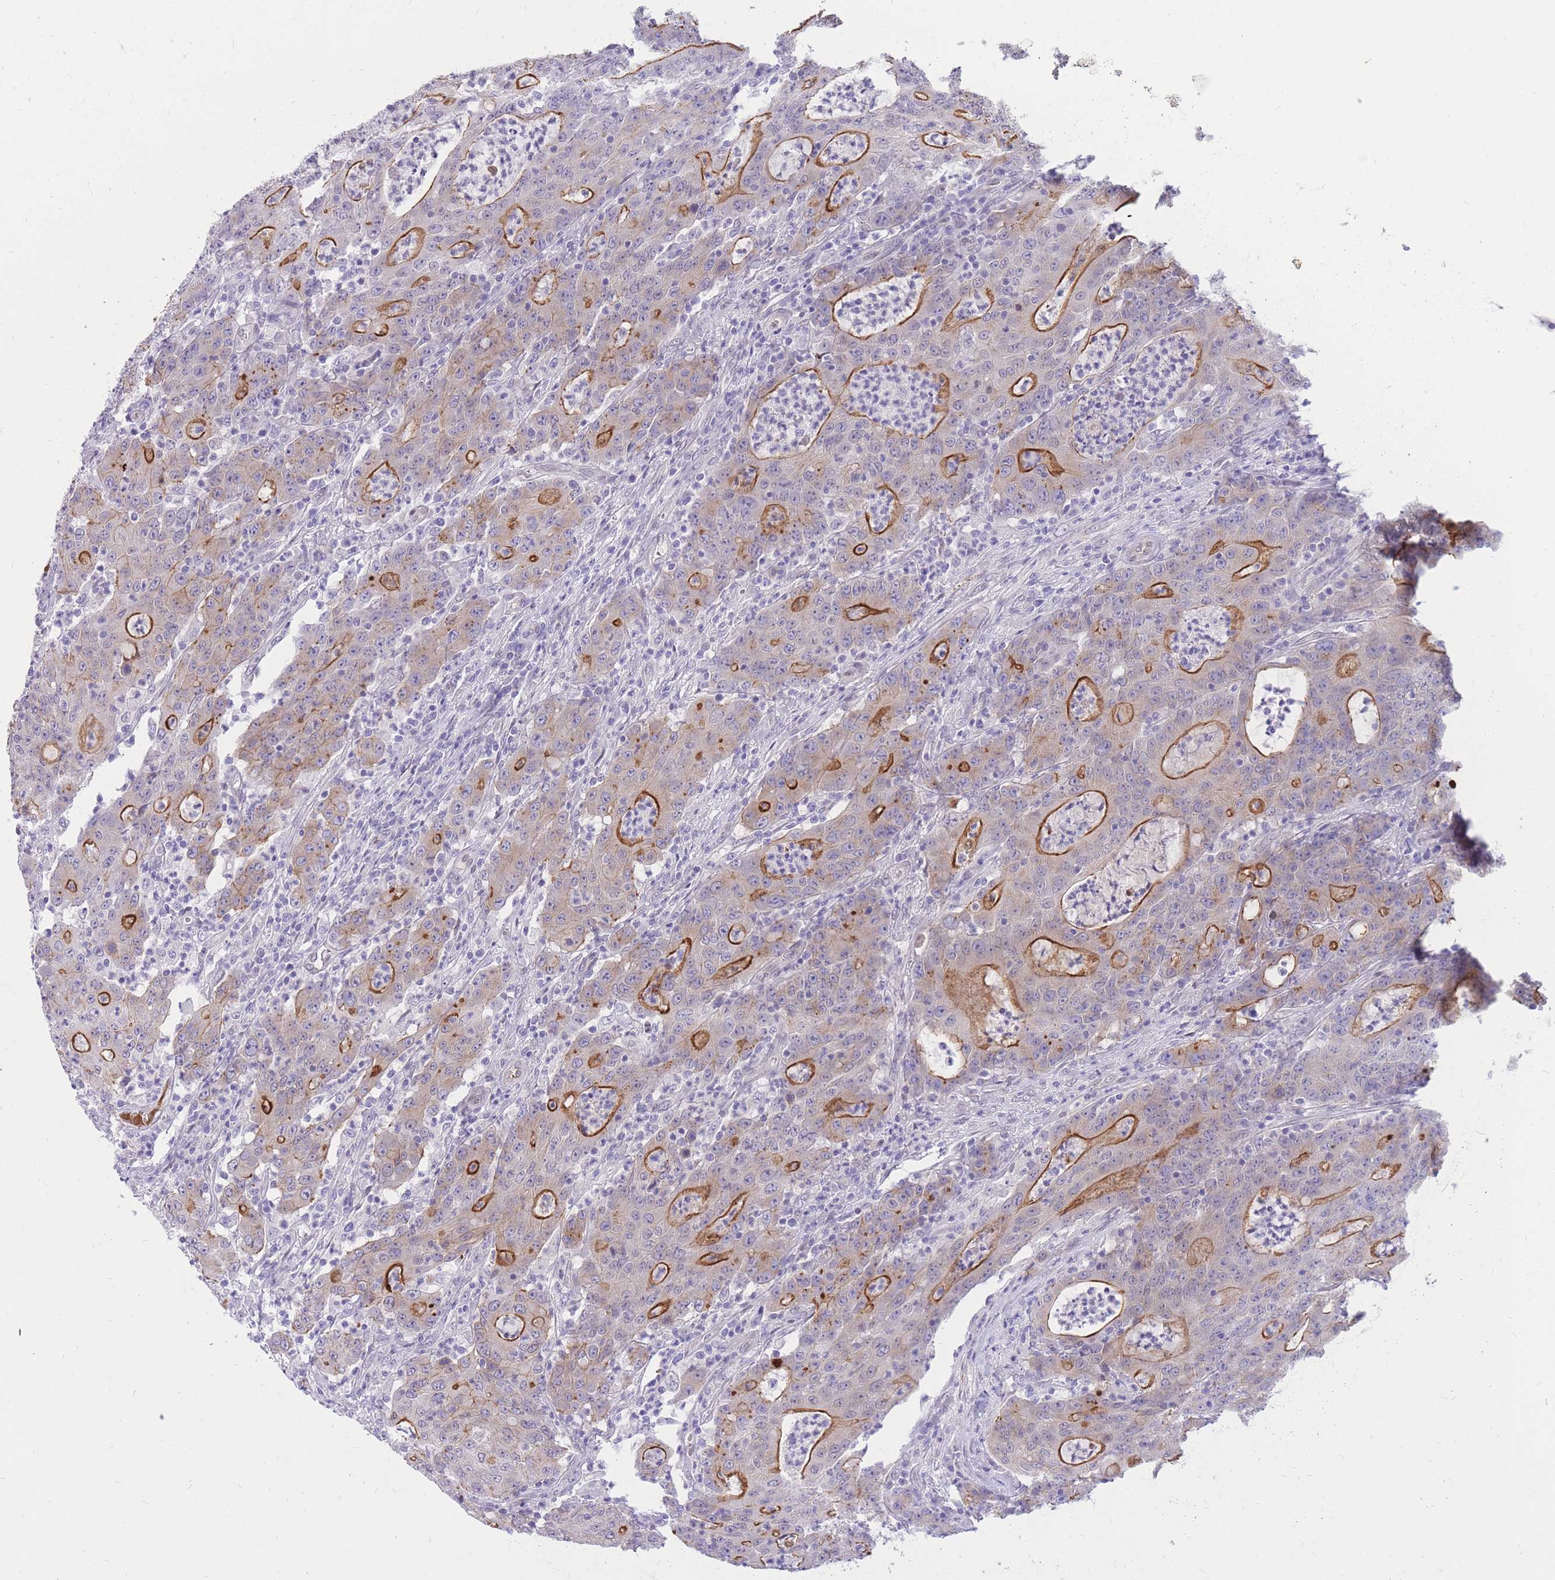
{"staining": {"intensity": "strong", "quantity": "25%-75%", "location": "cytoplasmic/membranous"}, "tissue": "colorectal cancer", "cell_type": "Tumor cells", "image_type": "cancer", "snomed": [{"axis": "morphology", "description": "Adenocarcinoma, NOS"}, {"axis": "topography", "description": "Colon"}], "caption": "Immunohistochemistry (IHC) (DAB) staining of colorectal cancer shows strong cytoplasmic/membranous protein staining in approximately 25%-75% of tumor cells.", "gene": "HOOK2", "patient": {"sex": "male", "age": 83}}